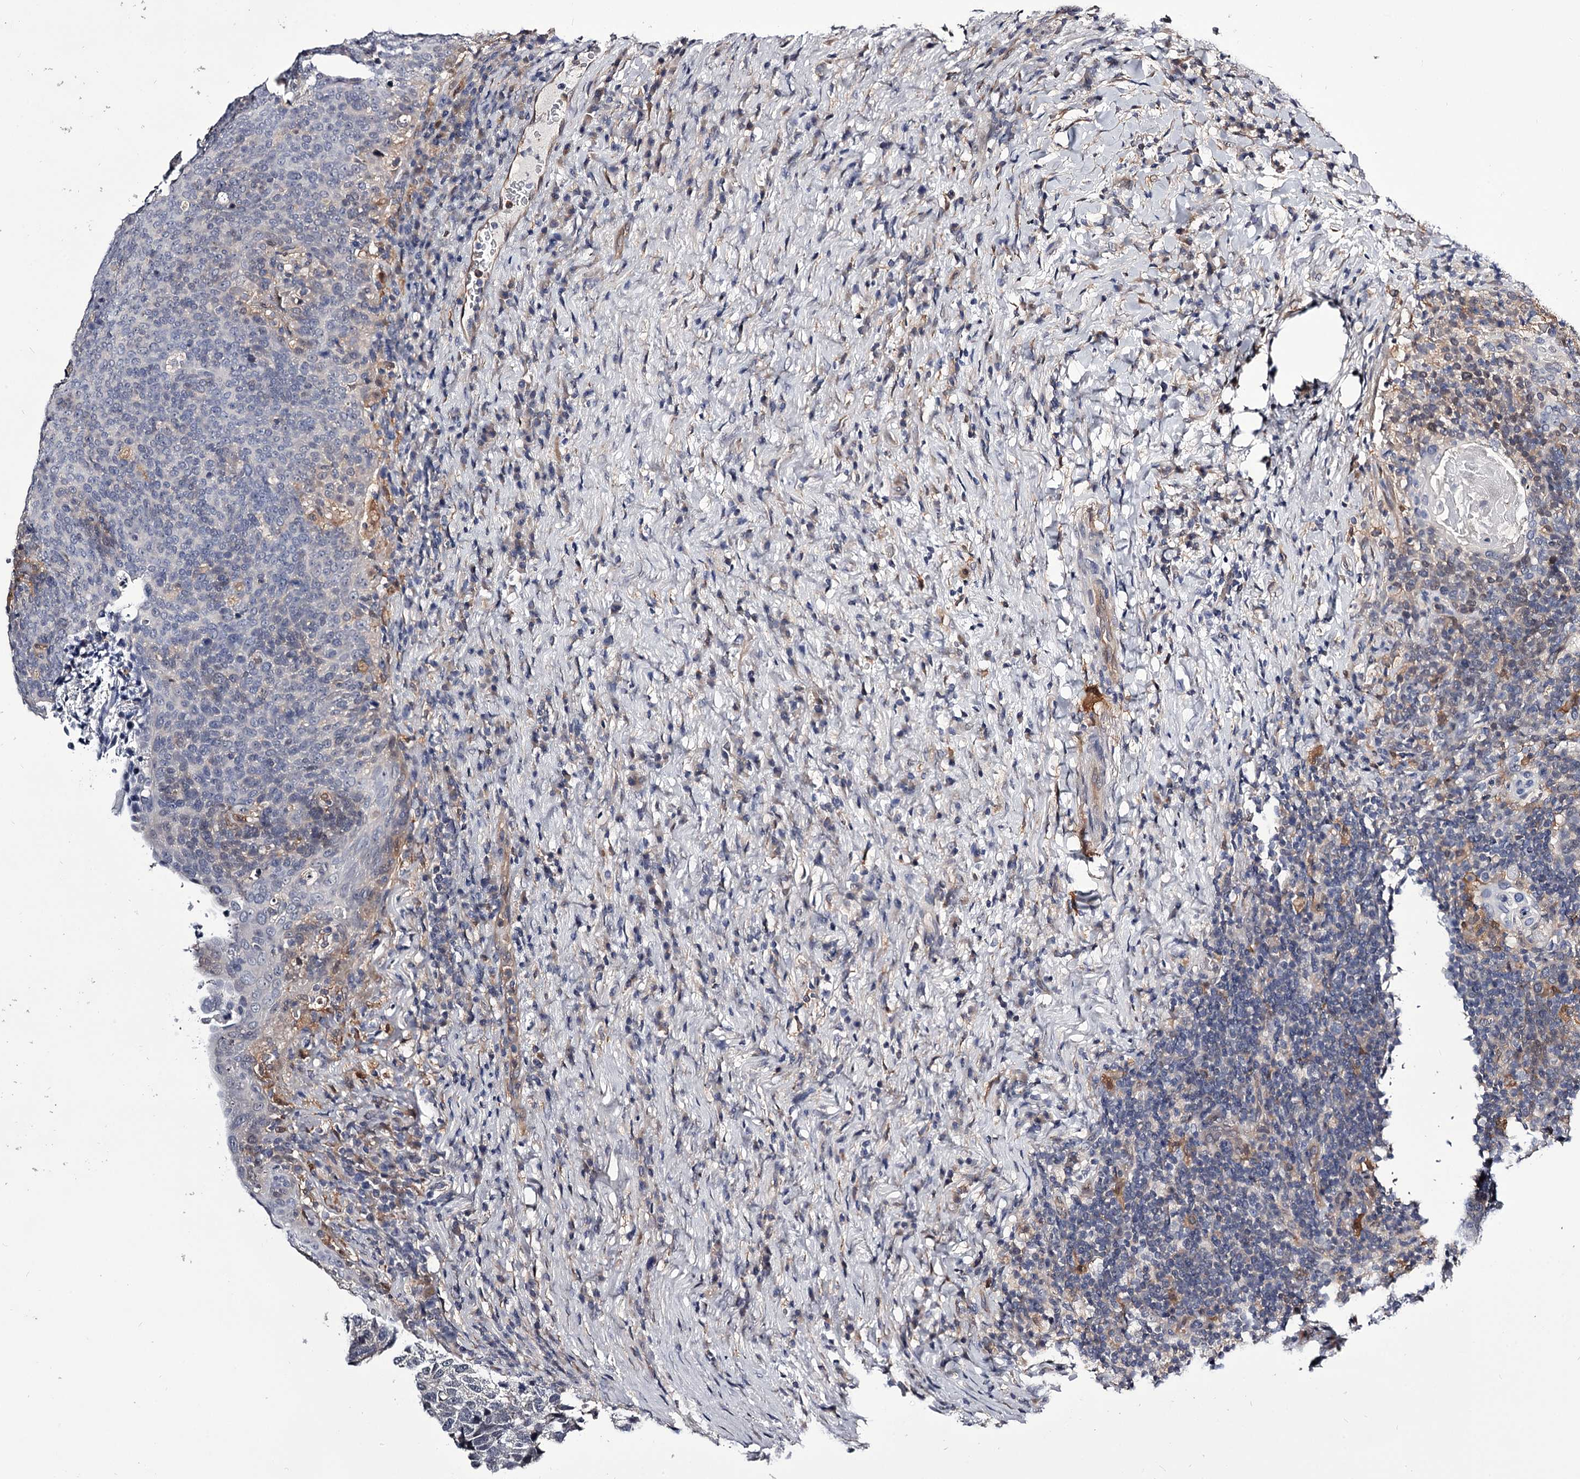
{"staining": {"intensity": "negative", "quantity": "none", "location": "none"}, "tissue": "head and neck cancer", "cell_type": "Tumor cells", "image_type": "cancer", "snomed": [{"axis": "morphology", "description": "Squamous cell carcinoma, NOS"}, {"axis": "morphology", "description": "Squamous cell carcinoma, metastatic, NOS"}, {"axis": "topography", "description": "Lymph node"}, {"axis": "topography", "description": "Head-Neck"}], "caption": "IHC of head and neck cancer (metastatic squamous cell carcinoma) shows no expression in tumor cells.", "gene": "GSTO1", "patient": {"sex": "male", "age": 62}}